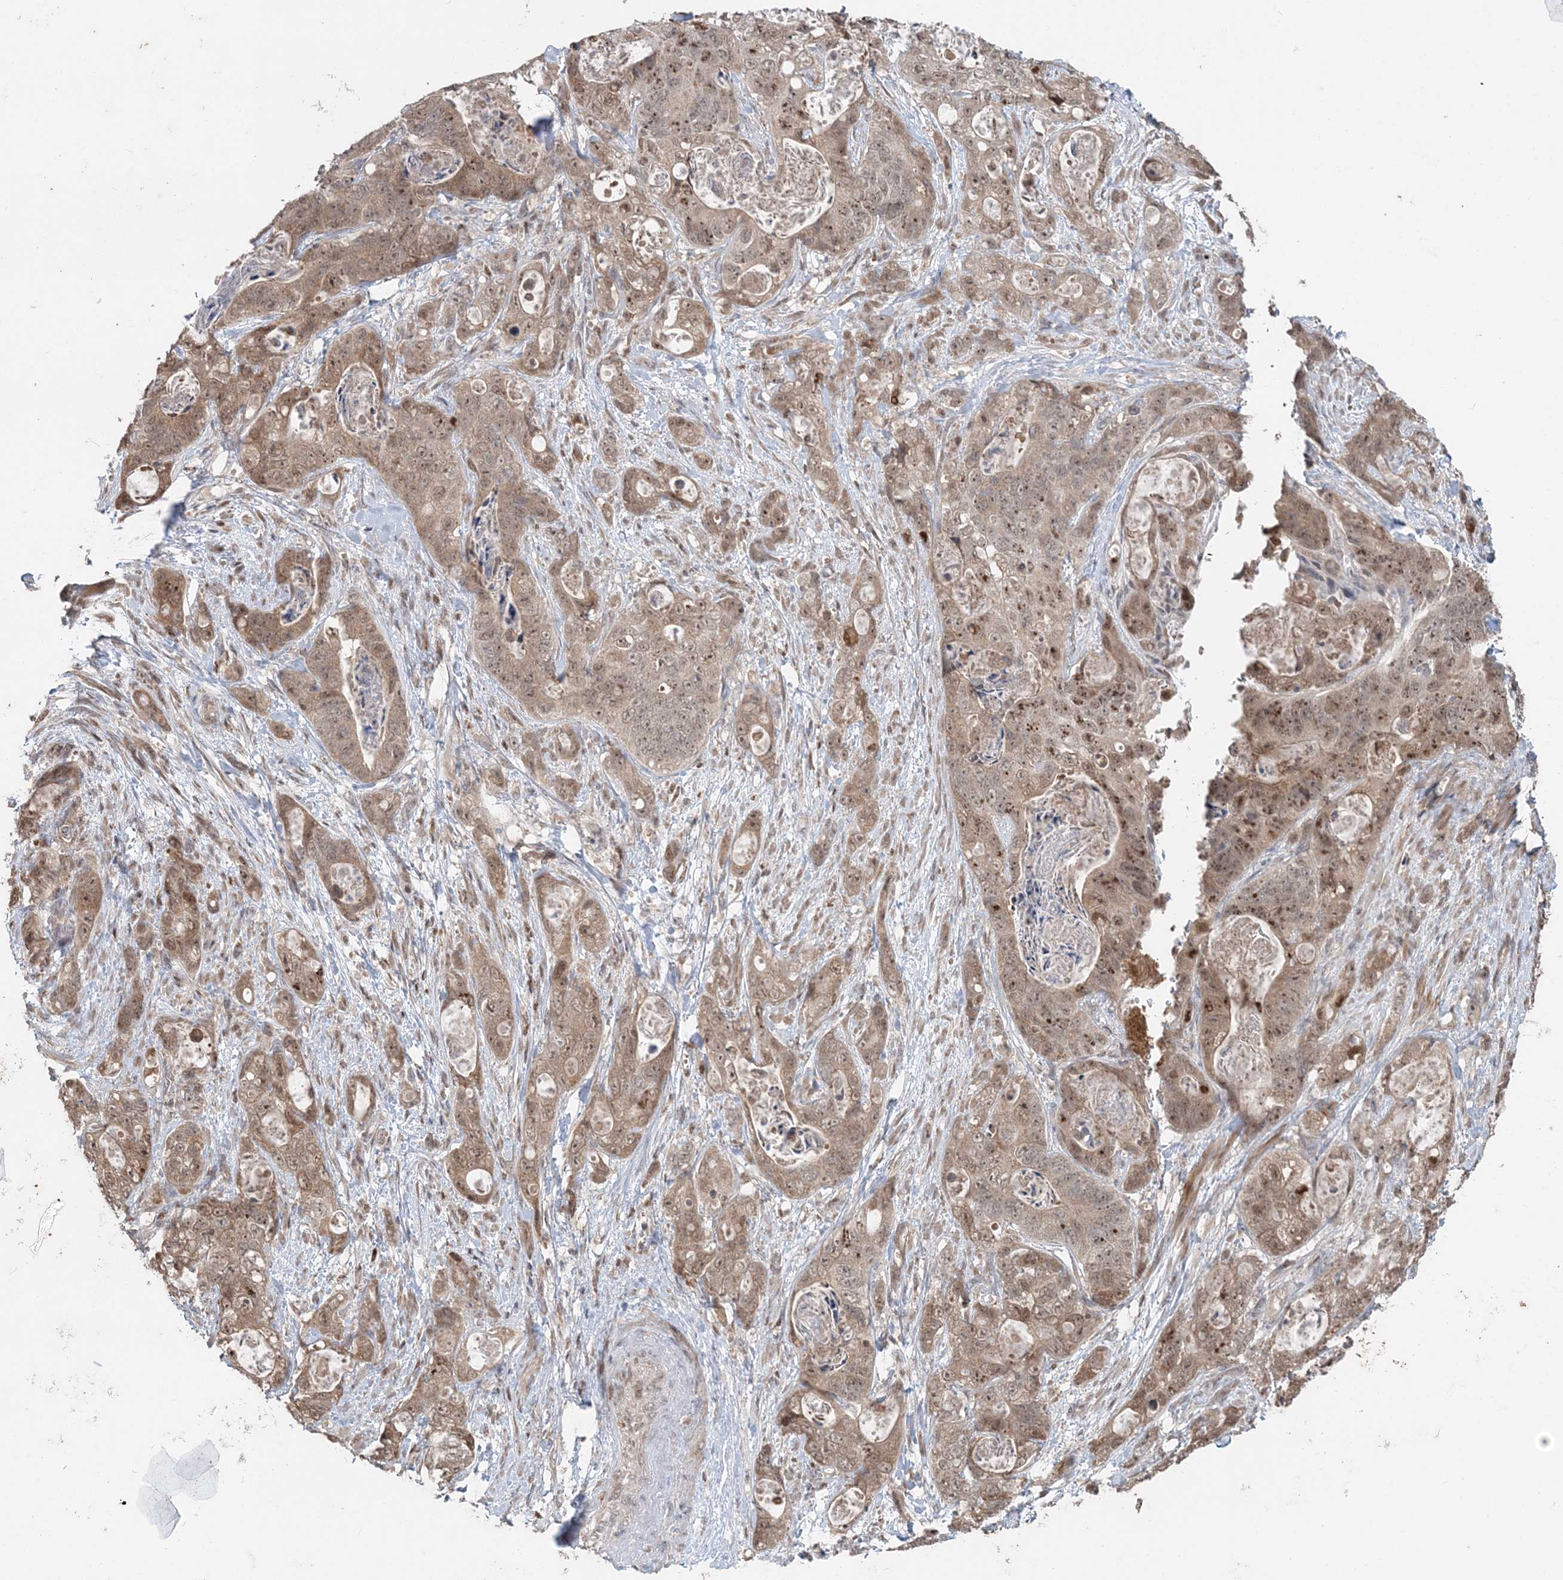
{"staining": {"intensity": "moderate", "quantity": ">75%", "location": "cytoplasmic/membranous,nuclear"}, "tissue": "stomach cancer", "cell_type": "Tumor cells", "image_type": "cancer", "snomed": [{"axis": "morphology", "description": "Normal tissue, NOS"}, {"axis": "morphology", "description": "Adenocarcinoma, NOS"}, {"axis": "topography", "description": "Stomach"}], "caption": "Protein positivity by immunohistochemistry shows moderate cytoplasmic/membranous and nuclear staining in approximately >75% of tumor cells in adenocarcinoma (stomach).", "gene": "SLU7", "patient": {"sex": "female", "age": 89}}